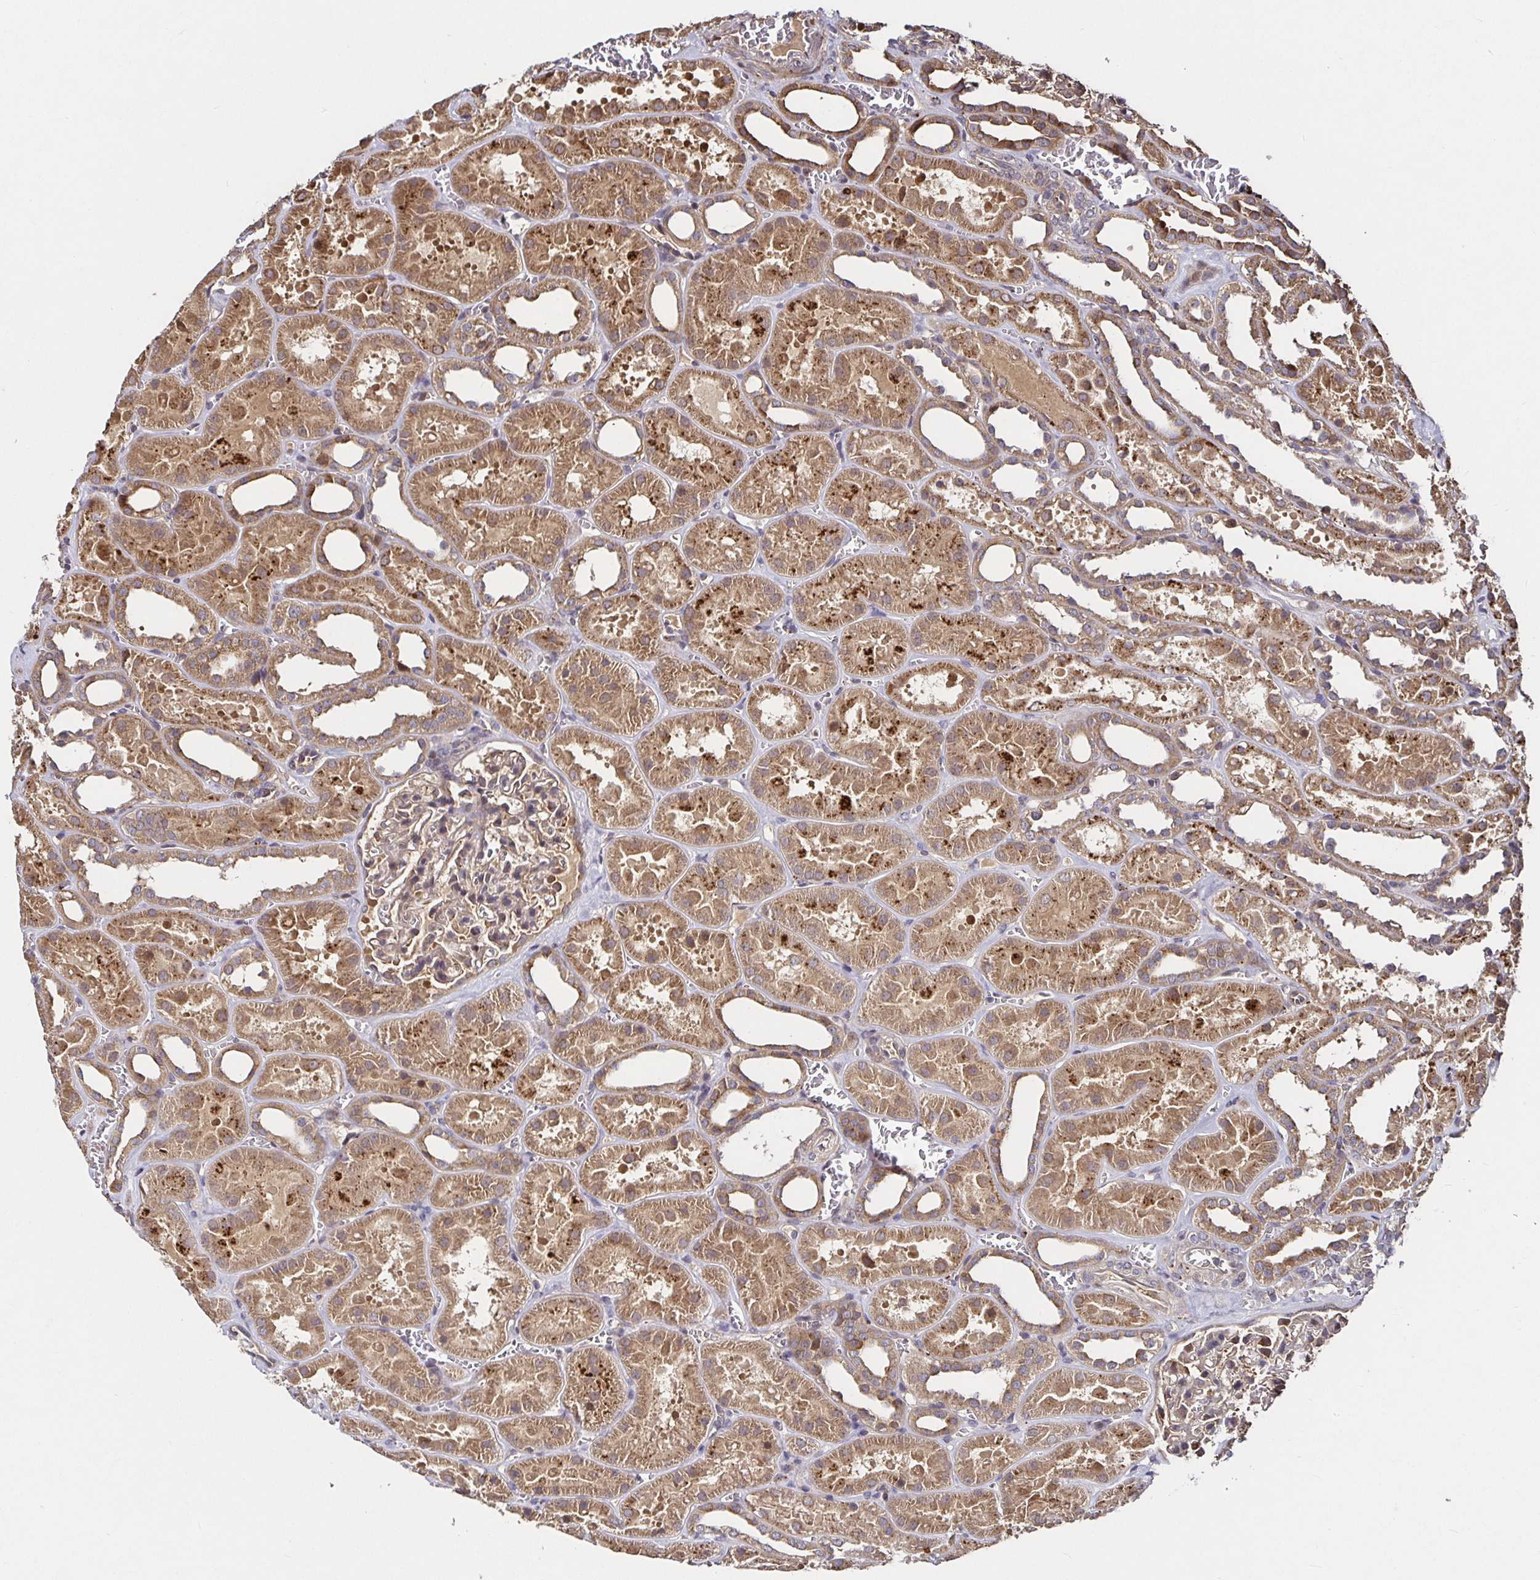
{"staining": {"intensity": "weak", "quantity": "25%-75%", "location": "cytoplasmic/membranous"}, "tissue": "kidney", "cell_type": "Cells in glomeruli", "image_type": "normal", "snomed": [{"axis": "morphology", "description": "Normal tissue, NOS"}, {"axis": "topography", "description": "Kidney"}], "caption": "Benign kidney was stained to show a protein in brown. There is low levels of weak cytoplasmic/membranous staining in about 25%-75% of cells in glomeruli. The protein is shown in brown color, while the nuclei are stained blue.", "gene": "SMYD3", "patient": {"sex": "female", "age": 41}}